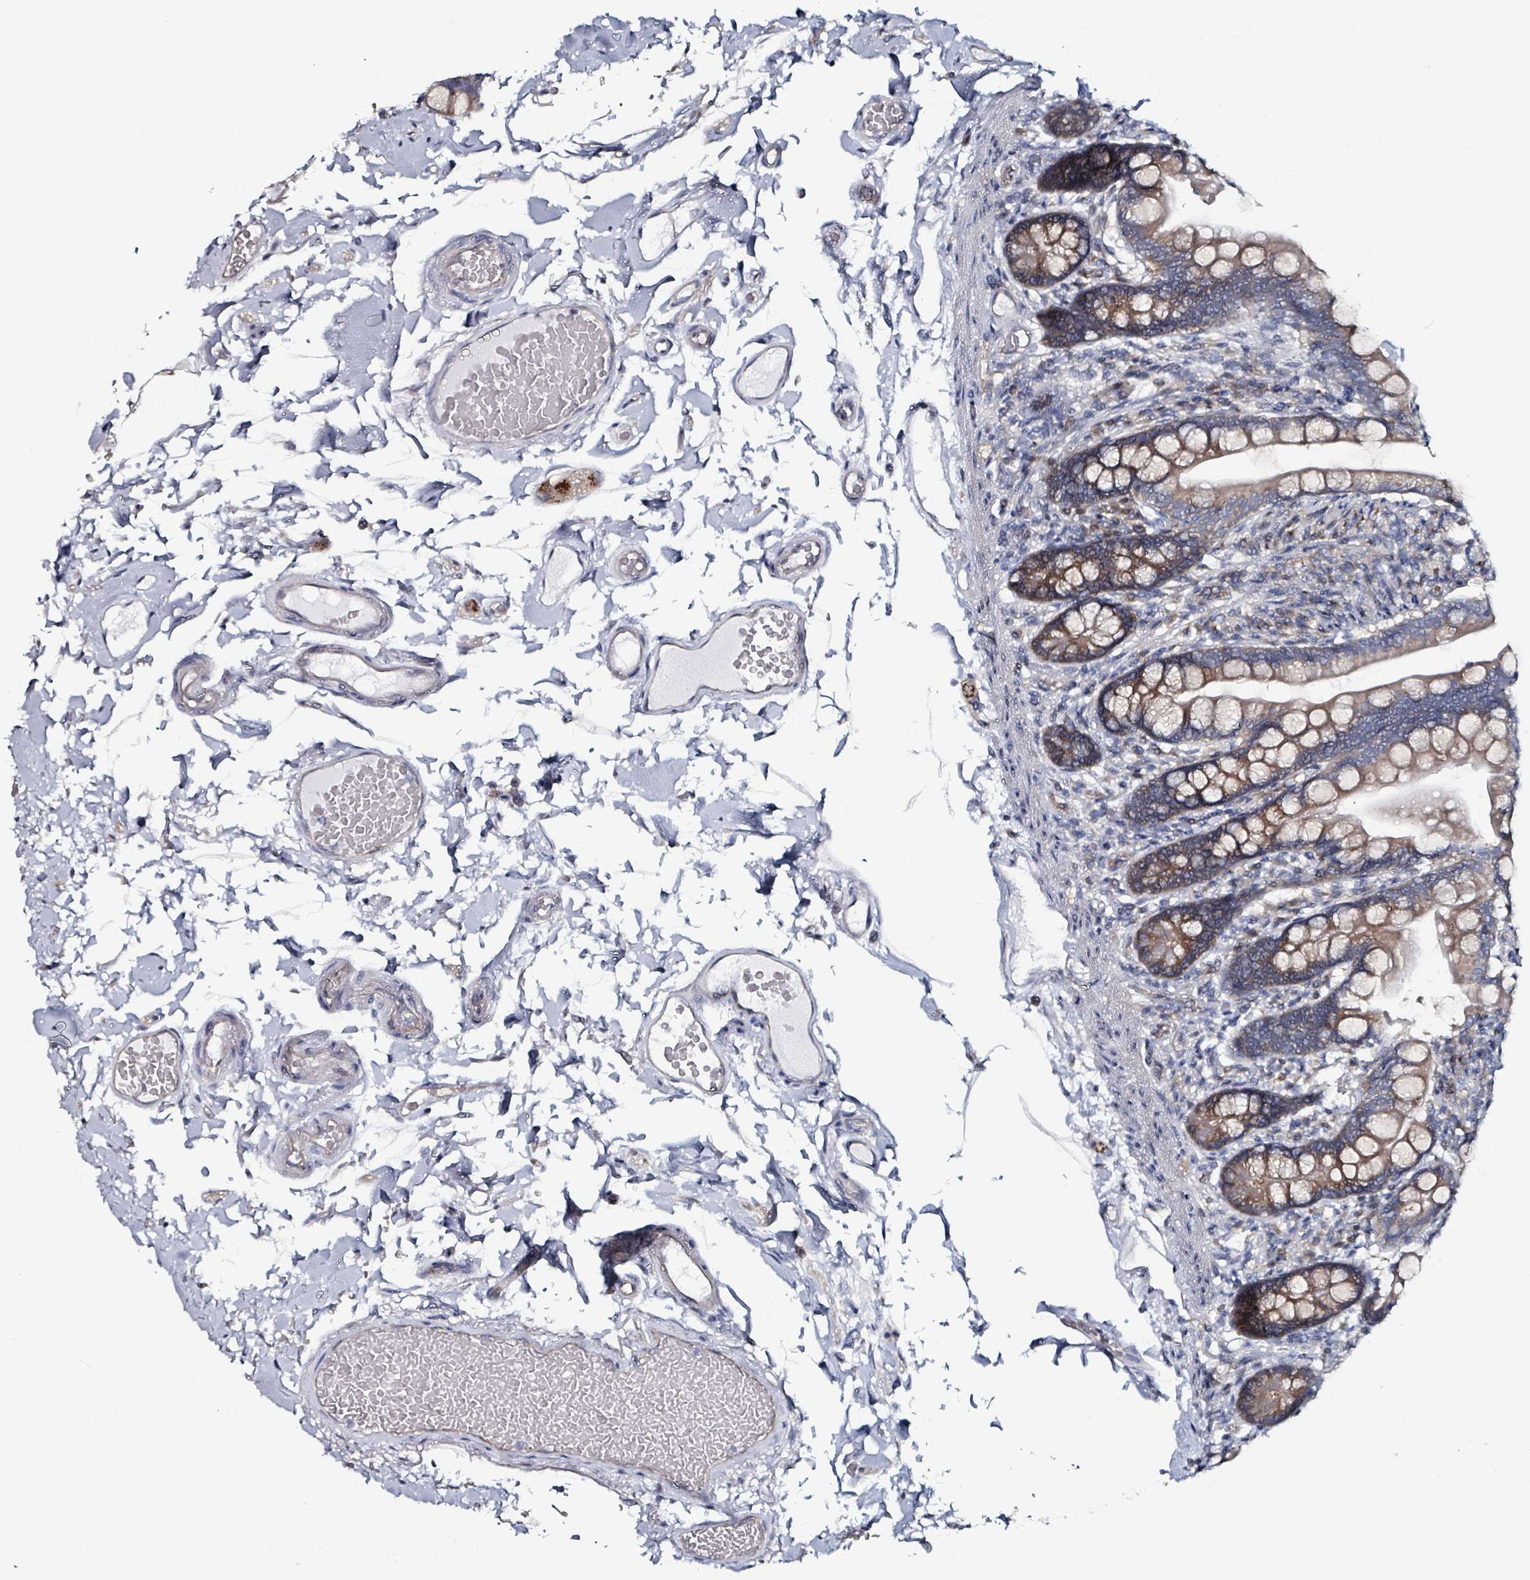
{"staining": {"intensity": "moderate", "quantity": "25%-75%", "location": "cytoplasmic/membranous"}, "tissue": "small intestine", "cell_type": "Glandular cells", "image_type": "normal", "snomed": [{"axis": "morphology", "description": "Normal tissue, NOS"}, {"axis": "topography", "description": "Small intestine"}], "caption": "This is a photomicrograph of IHC staining of unremarkable small intestine, which shows moderate staining in the cytoplasmic/membranous of glandular cells.", "gene": "B3GAT3", "patient": {"sex": "female", "age": 64}}